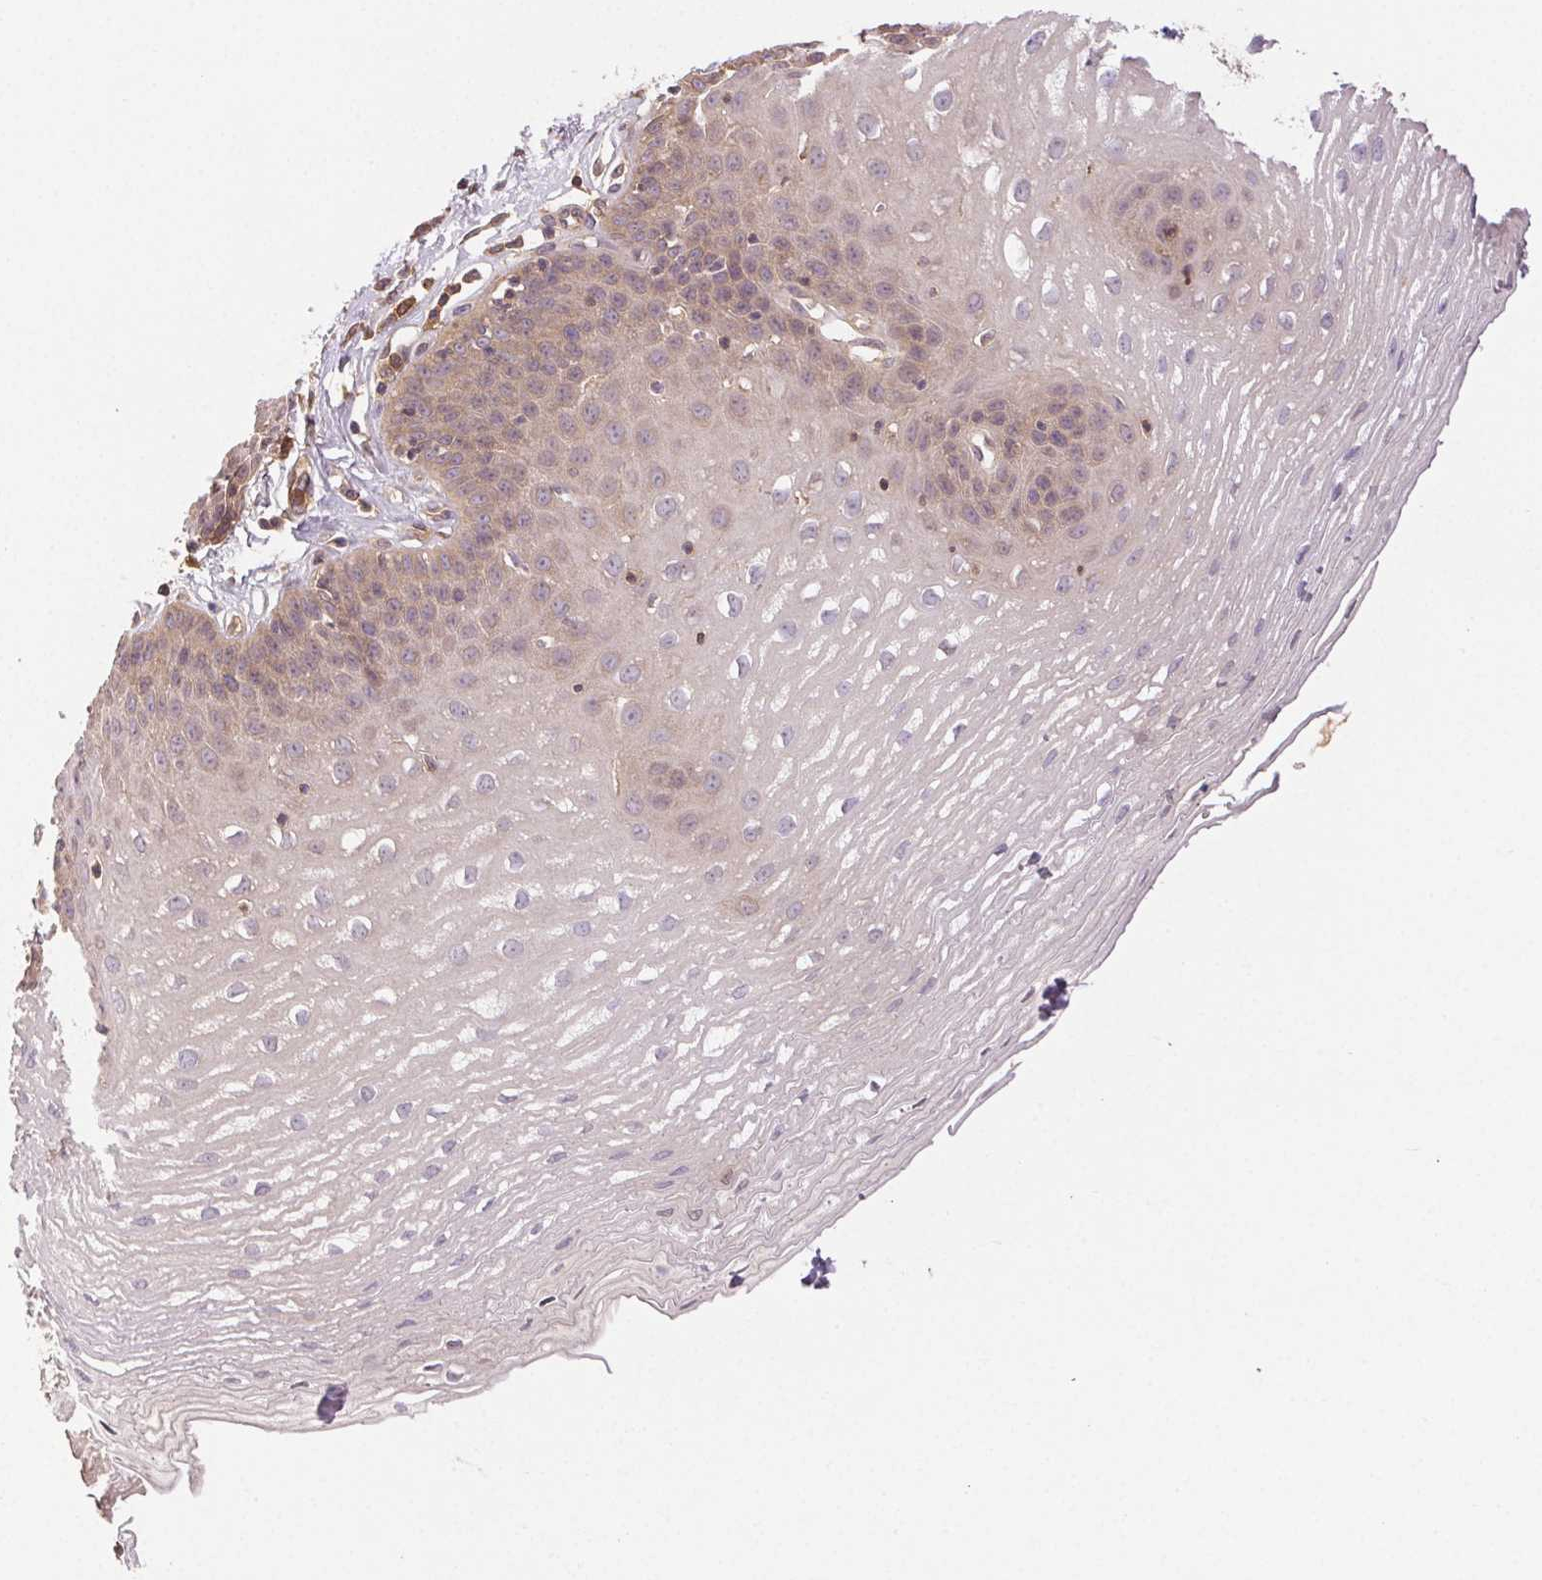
{"staining": {"intensity": "negative", "quantity": "none", "location": "none"}, "tissue": "esophagus", "cell_type": "Squamous epithelial cells", "image_type": "normal", "snomed": [{"axis": "morphology", "description": "Normal tissue, NOS"}, {"axis": "topography", "description": "Esophagus"}], "caption": "Immunohistochemistry photomicrograph of benign esophagus: human esophagus stained with DAB shows no significant protein staining in squamous epithelial cells.", "gene": "GDI1", "patient": {"sex": "female", "age": 81}}